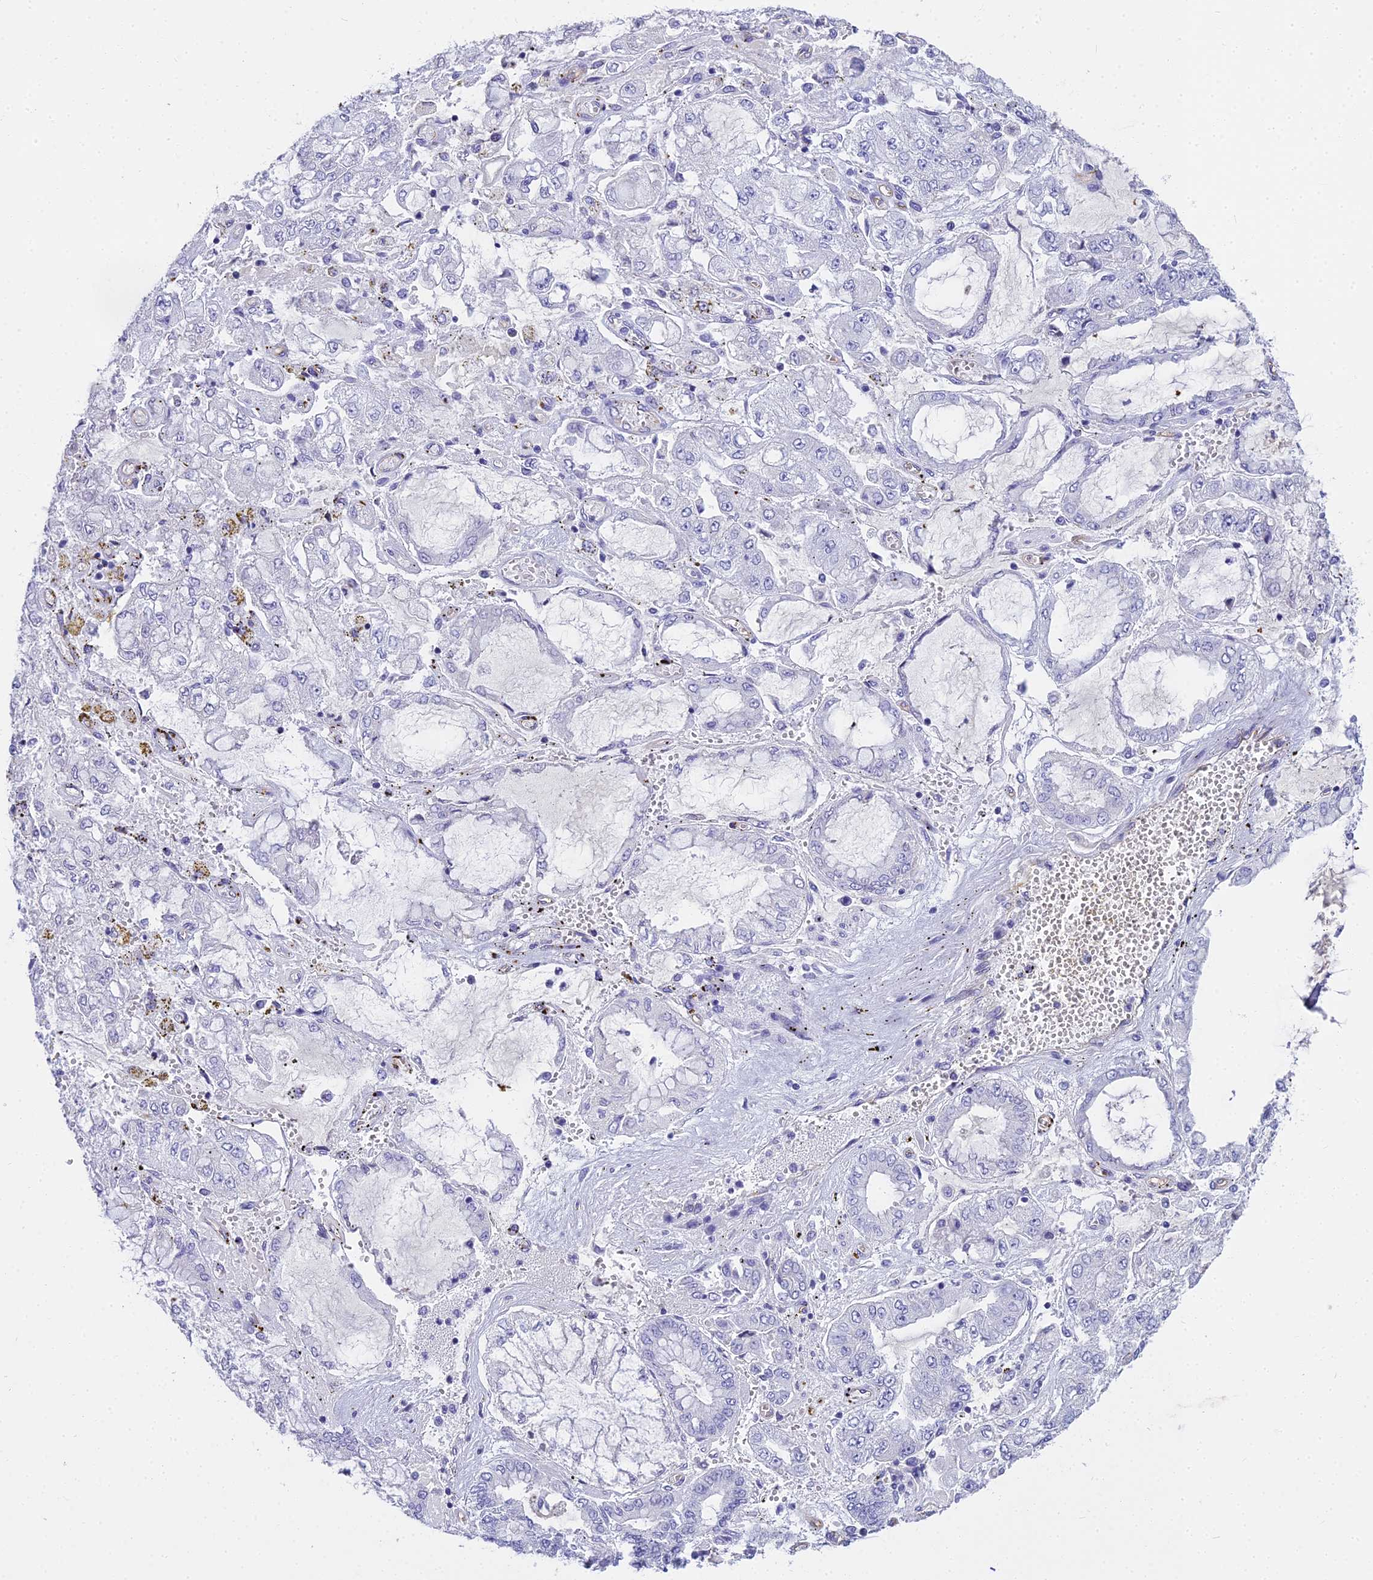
{"staining": {"intensity": "negative", "quantity": "none", "location": "none"}, "tissue": "stomach cancer", "cell_type": "Tumor cells", "image_type": "cancer", "snomed": [{"axis": "morphology", "description": "Adenocarcinoma, NOS"}, {"axis": "topography", "description": "Stomach"}], "caption": "An IHC histopathology image of stomach cancer (adenocarcinoma) is shown. There is no staining in tumor cells of stomach cancer (adenocarcinoma).", "gene": "NINJ1", "patient": {"sex": "male", "age": 76}}